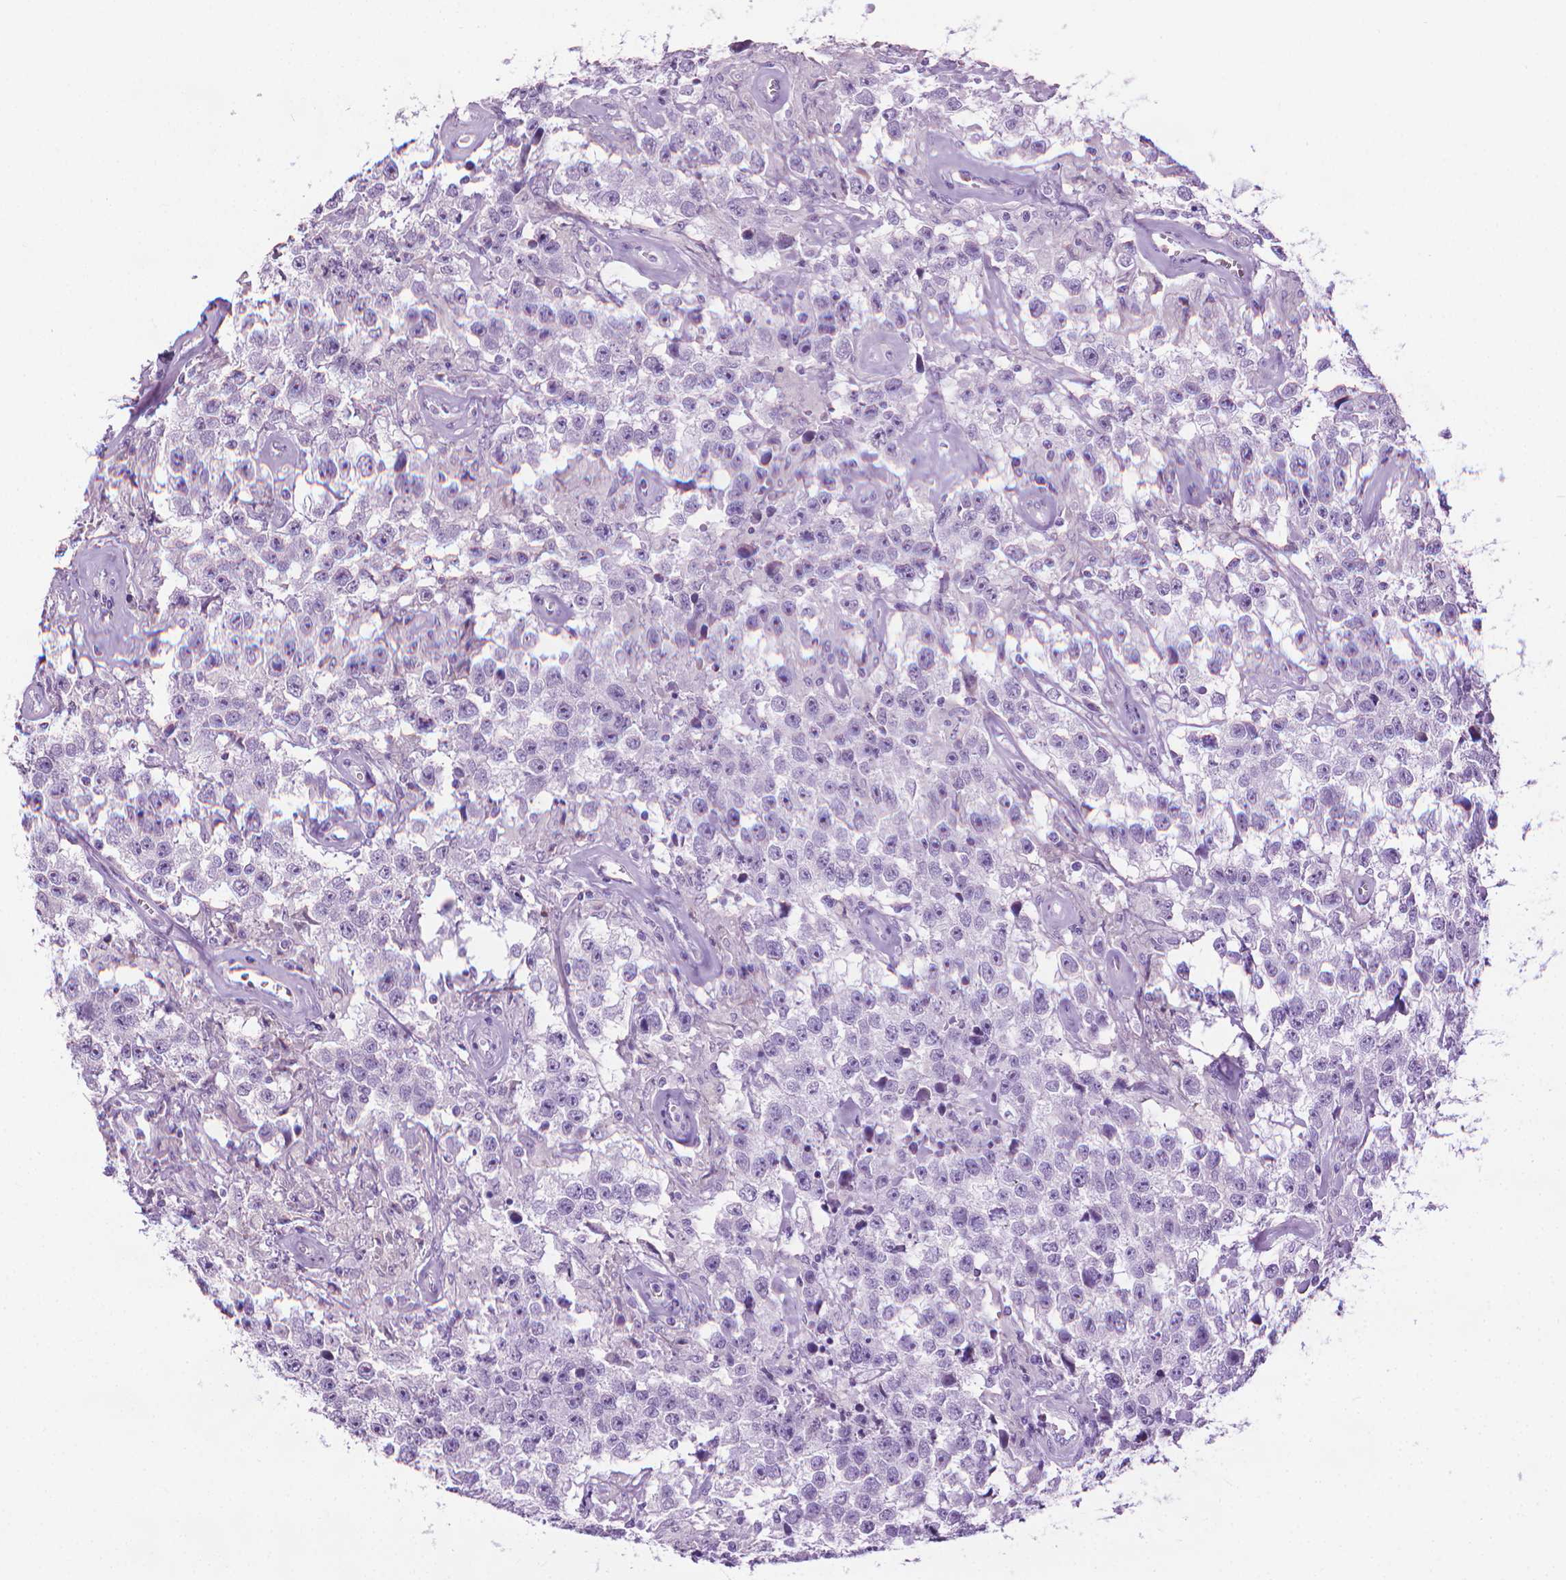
{"staining": {"intensity": "negative", "quantity": "none", "location": "none"}, "tissue": "testis cancer", "cell_type": "Tumor cells", "image_type": "cancer", "snomed": [{"axis": "morphology", "description": "Seminoma, NOS"}, {"axis": "topography", "description": "Testis"}], "caption": "A high-resolution micrograph shows immunohistochemistry staining of testis cancer (seminoma), which exhibits no significant expression in tumor cells.", "gene": "DNAI7", "patient": {"sex": "male", "age": 43}}